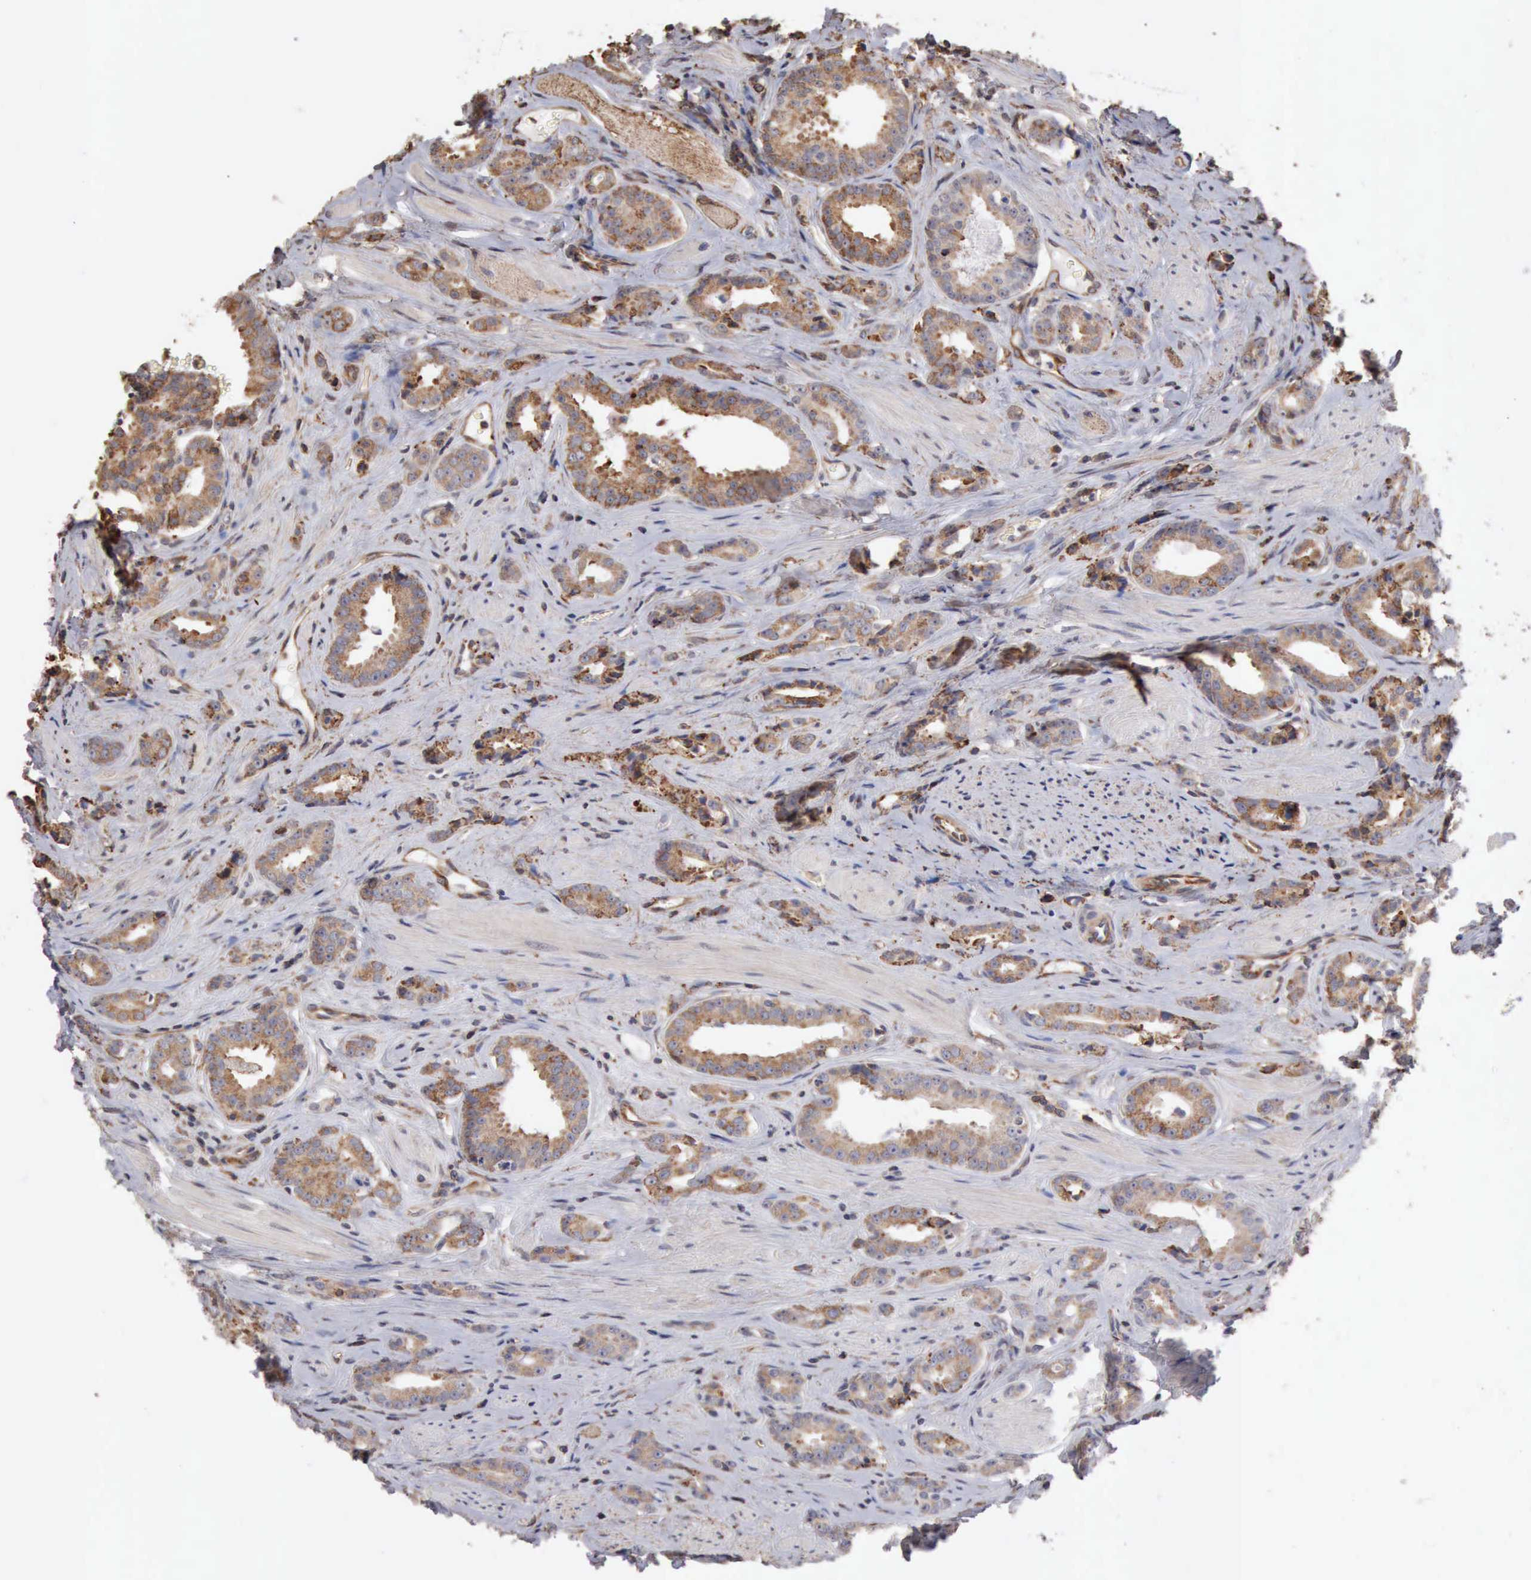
{"staining": {"intensity": "moderate", "quantity": "25%-75%", "location": "cytoplasmic/membranous"}, "tissue": "prostate cancer", "cell_type": "Tumor cells", "image_type": "cancer", "snomed": [{"axis": "morphology", "description": "Adenocarcinoma, Medium grade"}, {"axis": "topography", "description": "Prostate"}], "caption": "Tumor cells demonstrate medium levels of moderate cytoplasmic/membranous expression in approximately 25%-75% of cells in prostate cancer (adenocarcinoma (medium-grade)). (IHC, brightfield microscopy, high magnification).", "gene": "GPR101", "patient": {"sex": "male", "age": 53}}